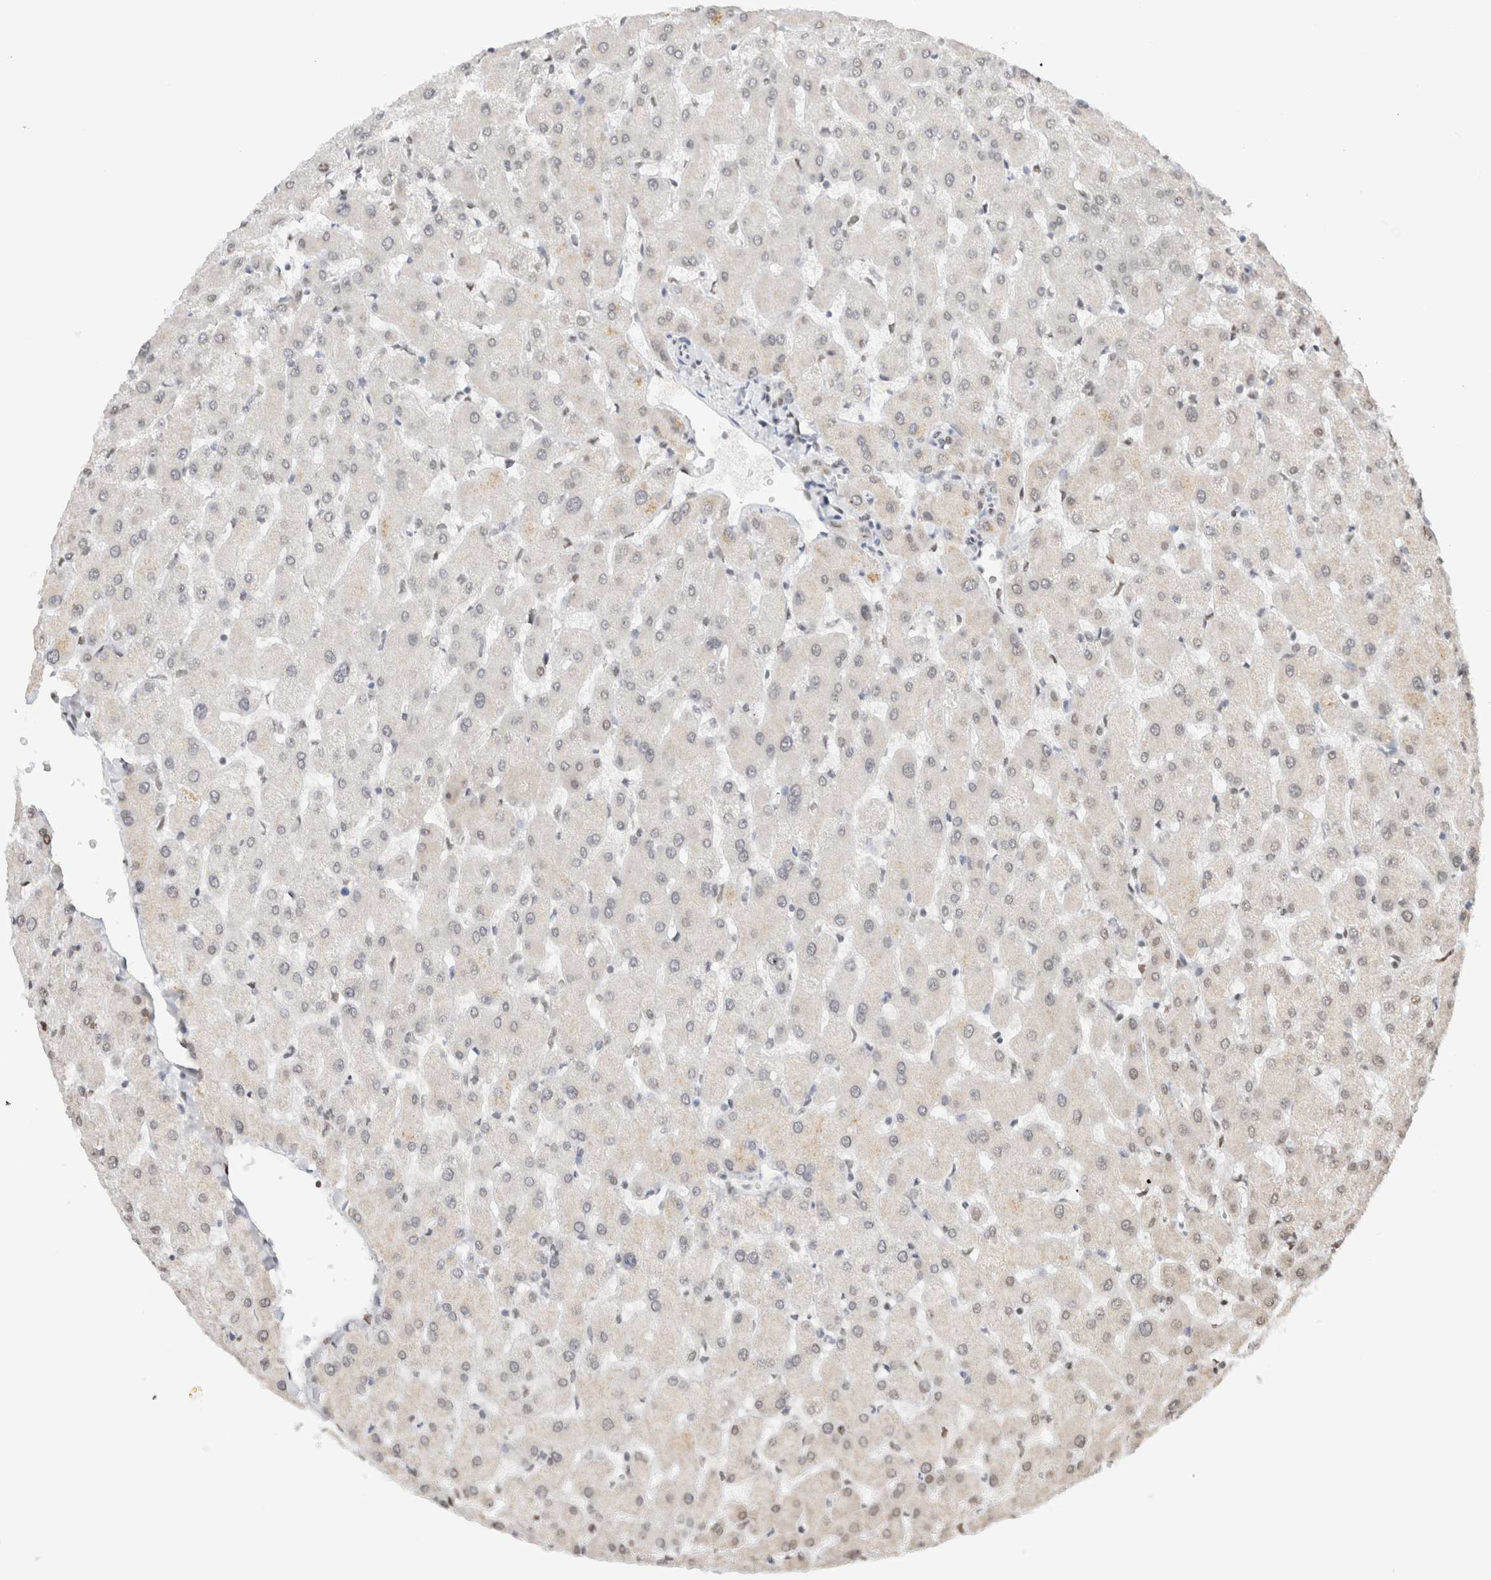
{"staining": {"intensity": "weak", "quantity": "25%-75%", "location": "nuclear"}, "tissue": "liver", "cell_type": "Cholangiocytes", "image_type": "normal", "snomed": [{"axis": "morphology", "description": "Normal tissue, NOS"}, {"axis": "topography", "description": "Liver"}], "caption": "Liver stained with immunohistochemistry displays weak nuclear expression in approximately 25%-75% of cholangiocytes.", "gene": "SUPT3H", "patient": {"sex": "female", "age": 63}}